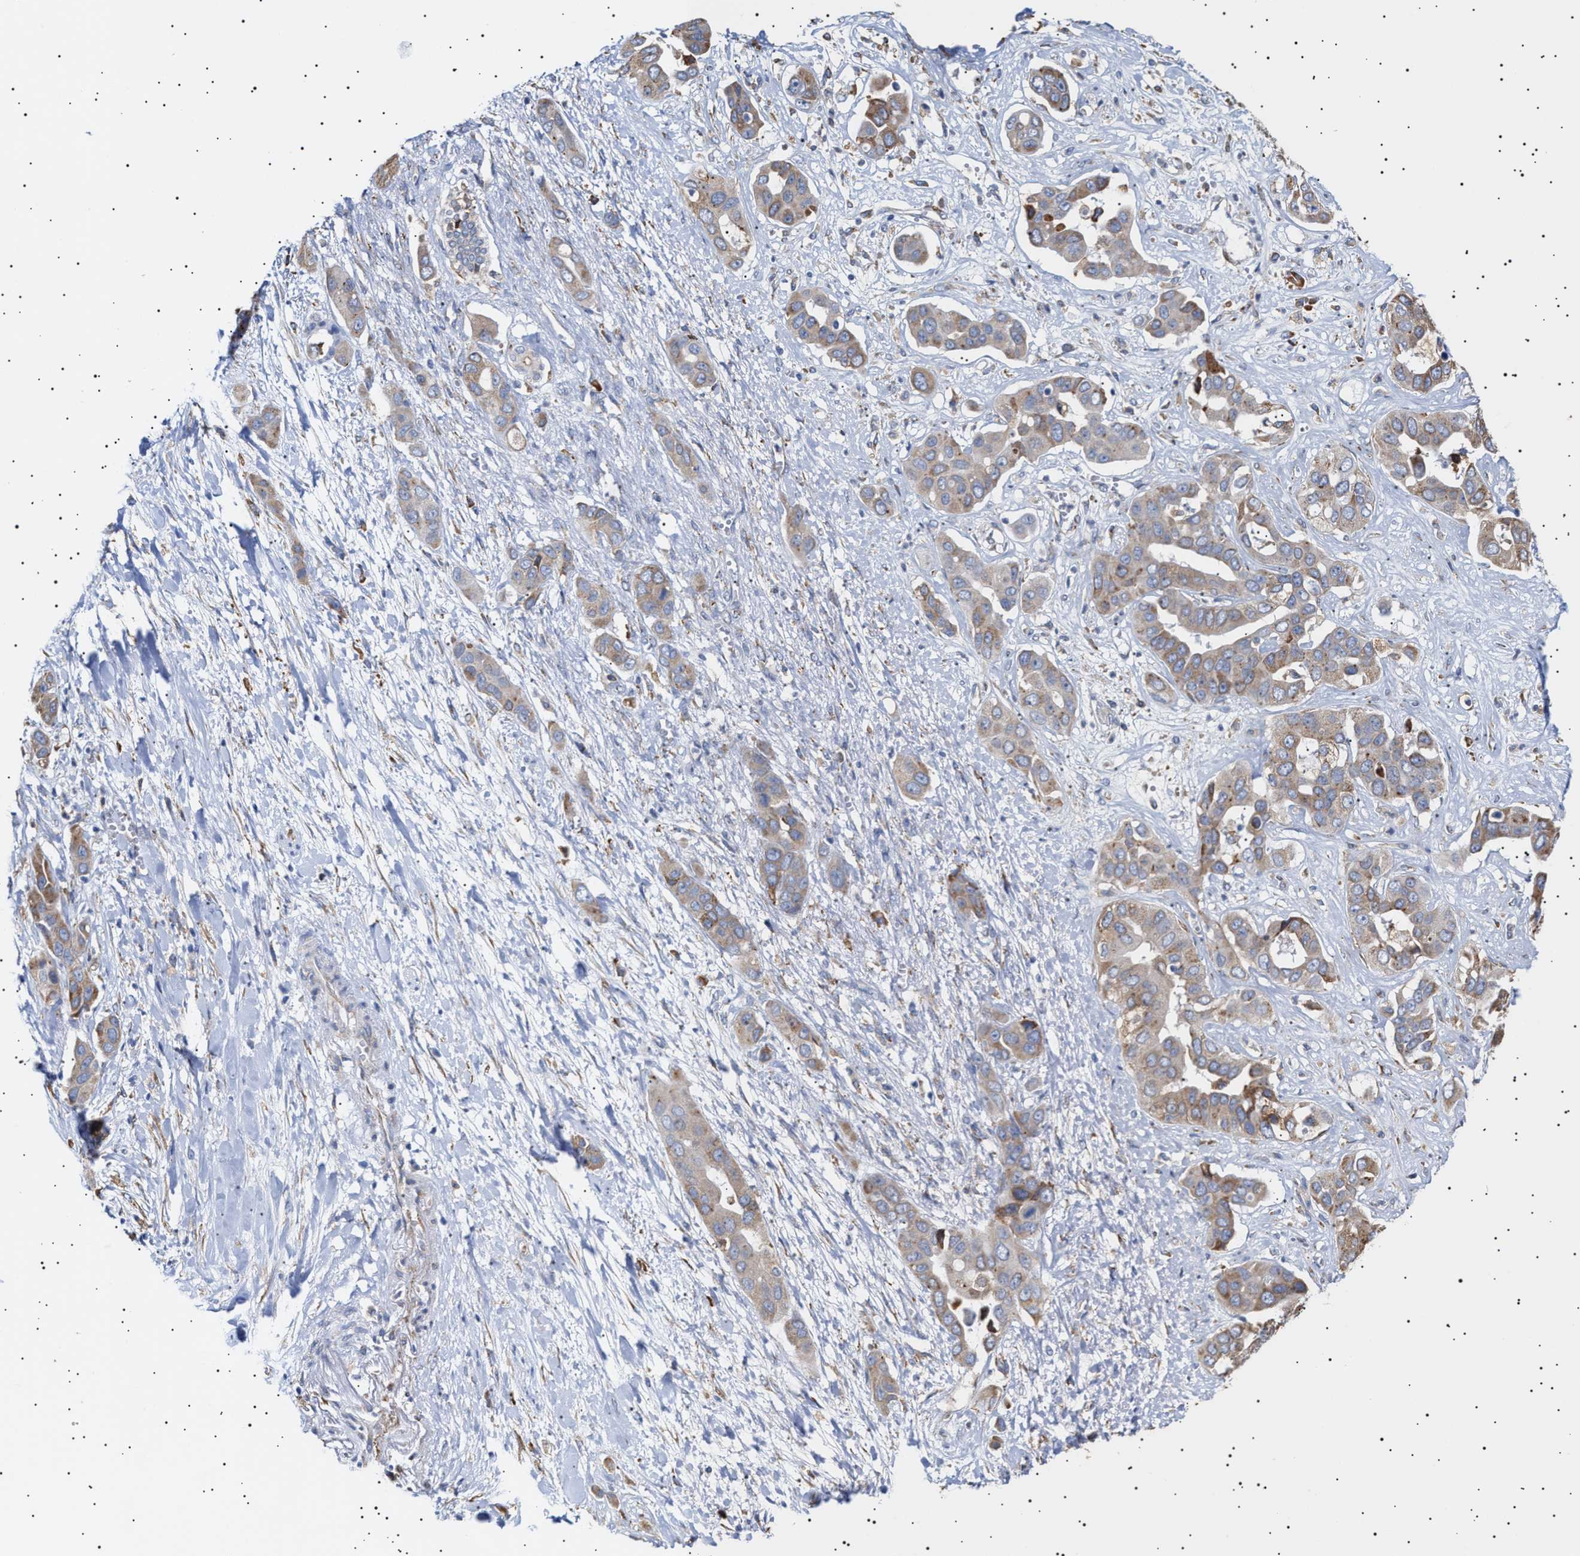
{"staining": {"intensity": "weak", "quantity": ">75%", "location": "cytoplasmic/membranous"}, "tissue": "liver cancer", "cell_type": "Tumor cells", "image_type": "cancer", "snomed": [{"axis": "morphology", "description": "Cholangiocarcinoma"}, {"axis": "topography", "description": "Liver"}], "caption": "Protein staining of liver cancer tissue reveals weak cytoplasmic/membranous expression in approximately >75% of tumor cells. (Brightfield microscopy of DAB IHC at high magnification).", "gene": "ERCC6L2", "patient": {"sex": "female", "age": 52}}